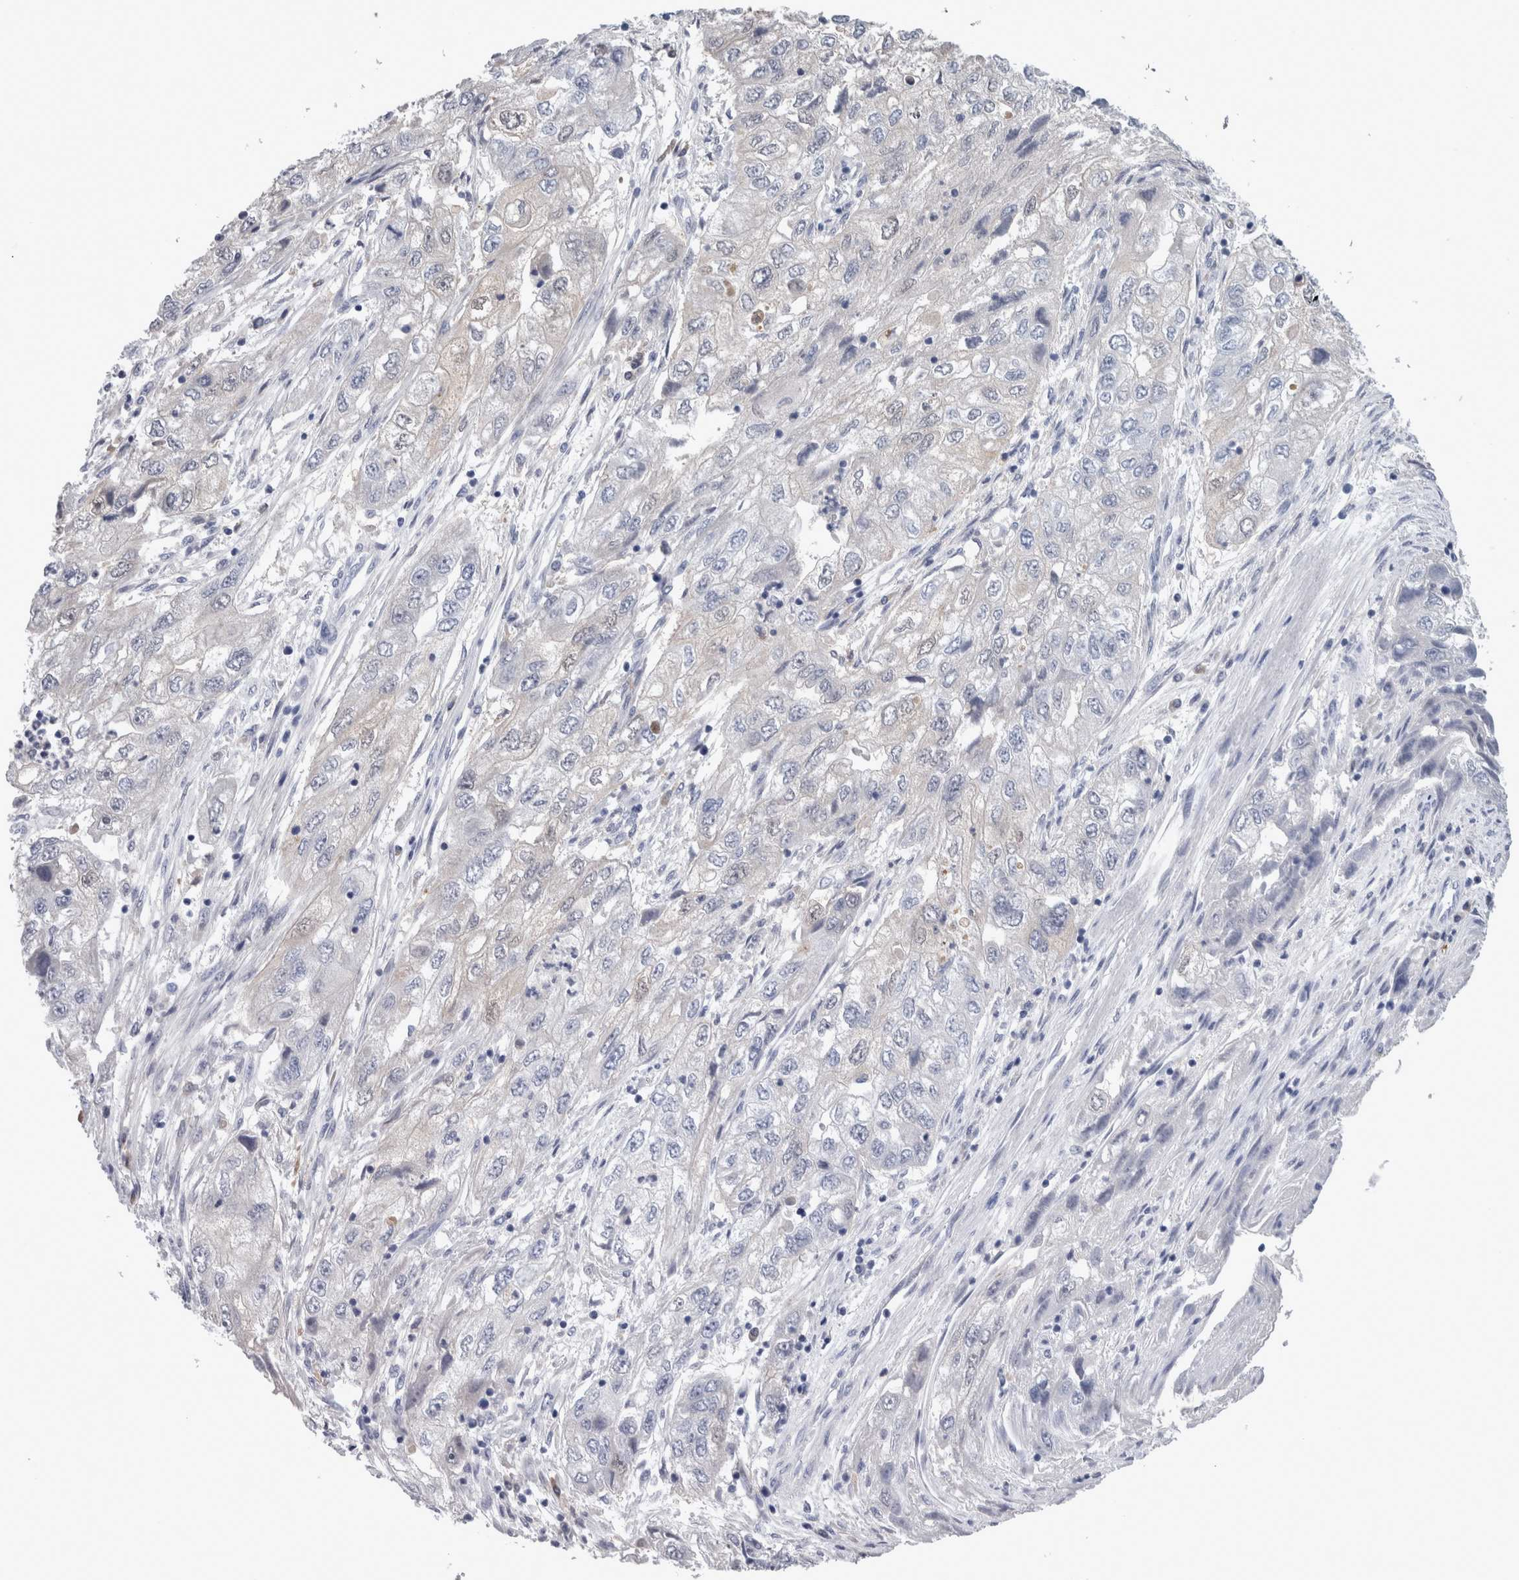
{"staining": {"intensity": "negative", "quantity": "none", "location": "none"}, "tissue": "endometrial cancer", "cell_type": "Tumor cells", "image_type": "cancer", "snomed": [{"axis": "morphology", "description": "Adenocarcinoma, NOS"}, {"axis": "topography", "description": "Endometrium"}], "caption": "Photomicrograph shows no significant protein expression in tumor cells of endometrial adenocarcinoma. Nuclei are stained in blue.", "gene": "CA8", "patient": {"sex": "female", "age": 49}}